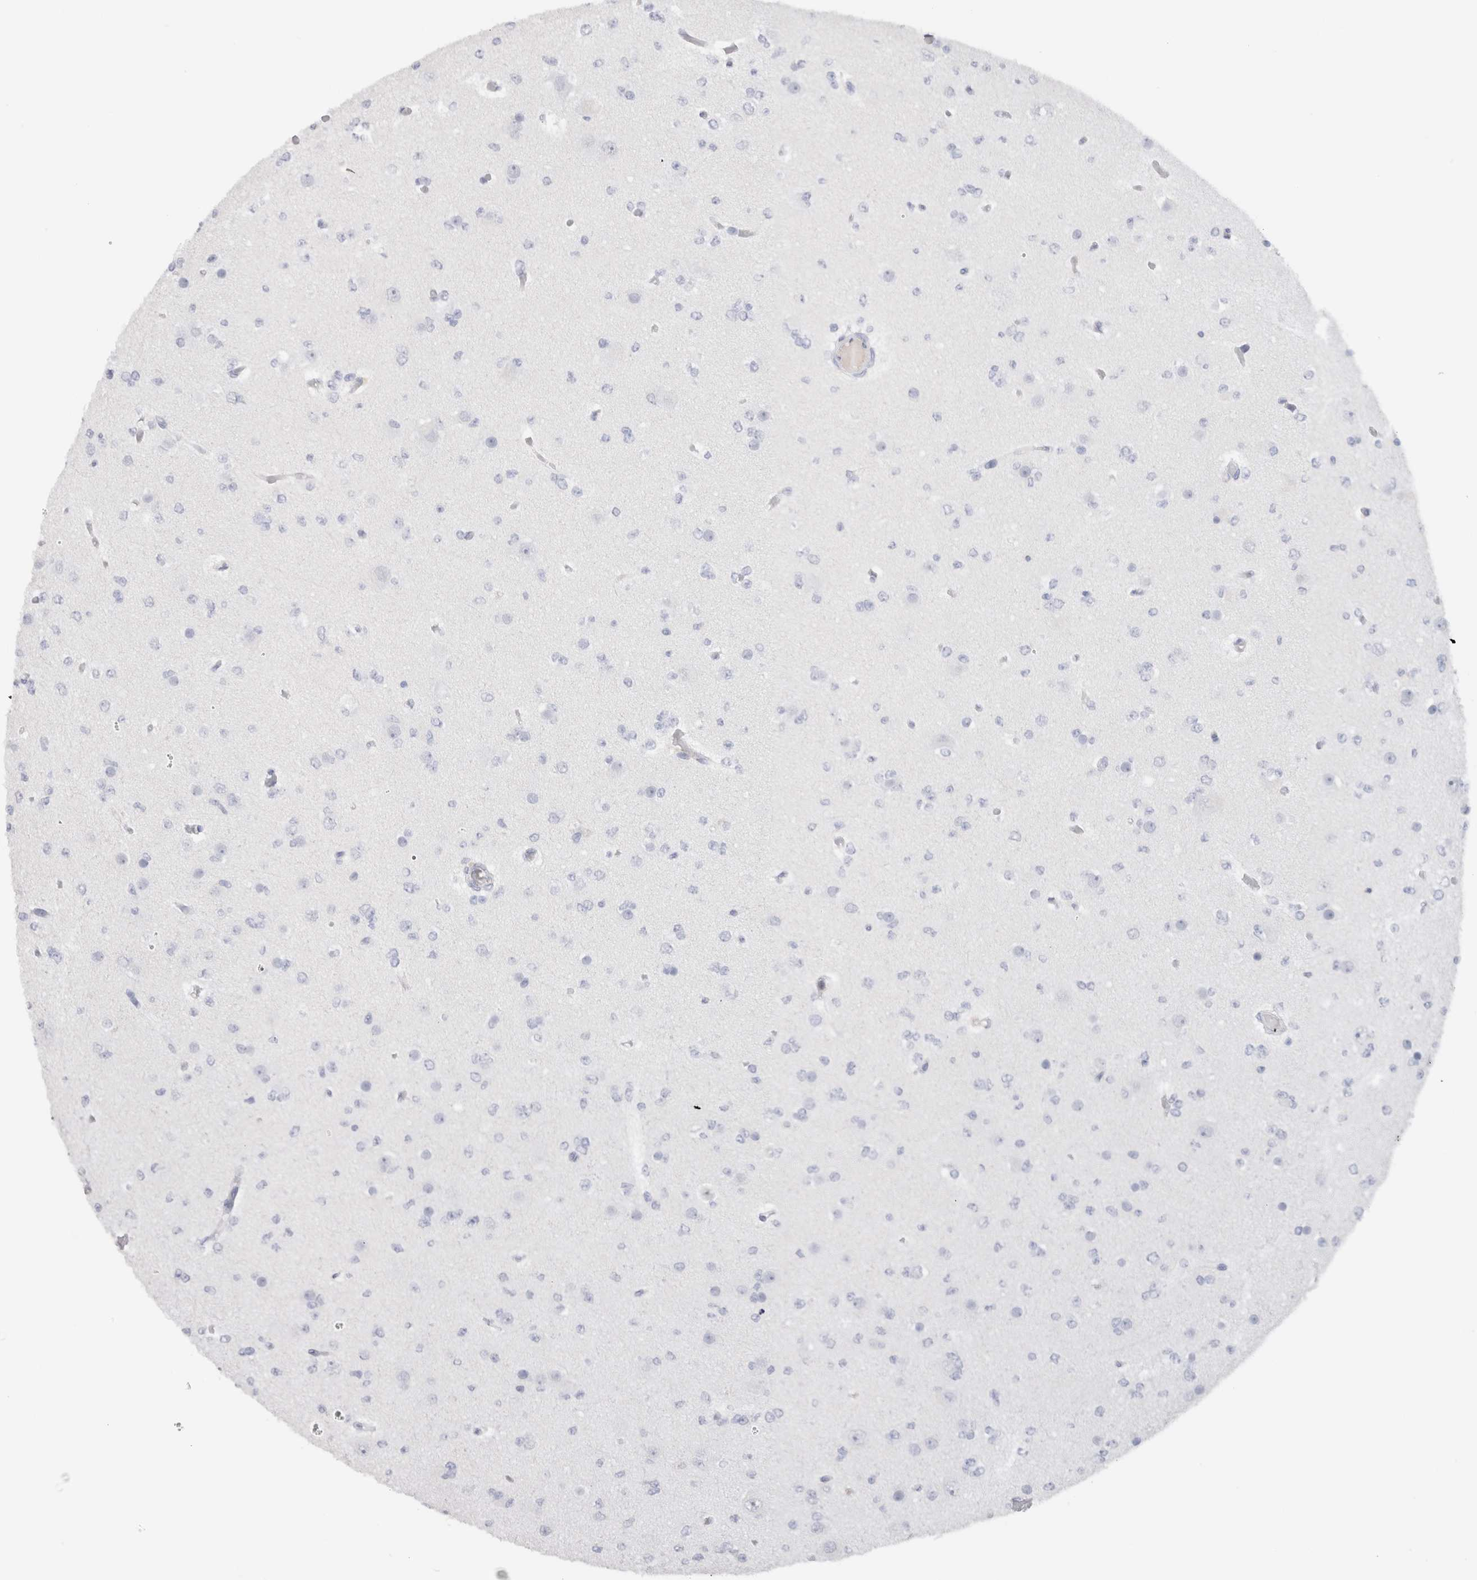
{"staining": {"intensity": "negative", "quantity": "none", "location": "none"}, "tissue": "glioma", "cell_type": "Tumor cells", "image_type": "cancer", "snomed": [{"axis": "morphology", "description": "Glioma, malignant, Low grade"}, {"axis": "topography", "description": "Brain"}], "caption": "High magnification brightfield microscopy of malignant glioma (low-grade) stained with DAB (3,3'-diaminobenzidine) (brown) and counterstained with hematoxylin (blue): tumor cells show no significant staining.", "gene": "LAMP3", "patient": {"sex": "female", "age": 22}}